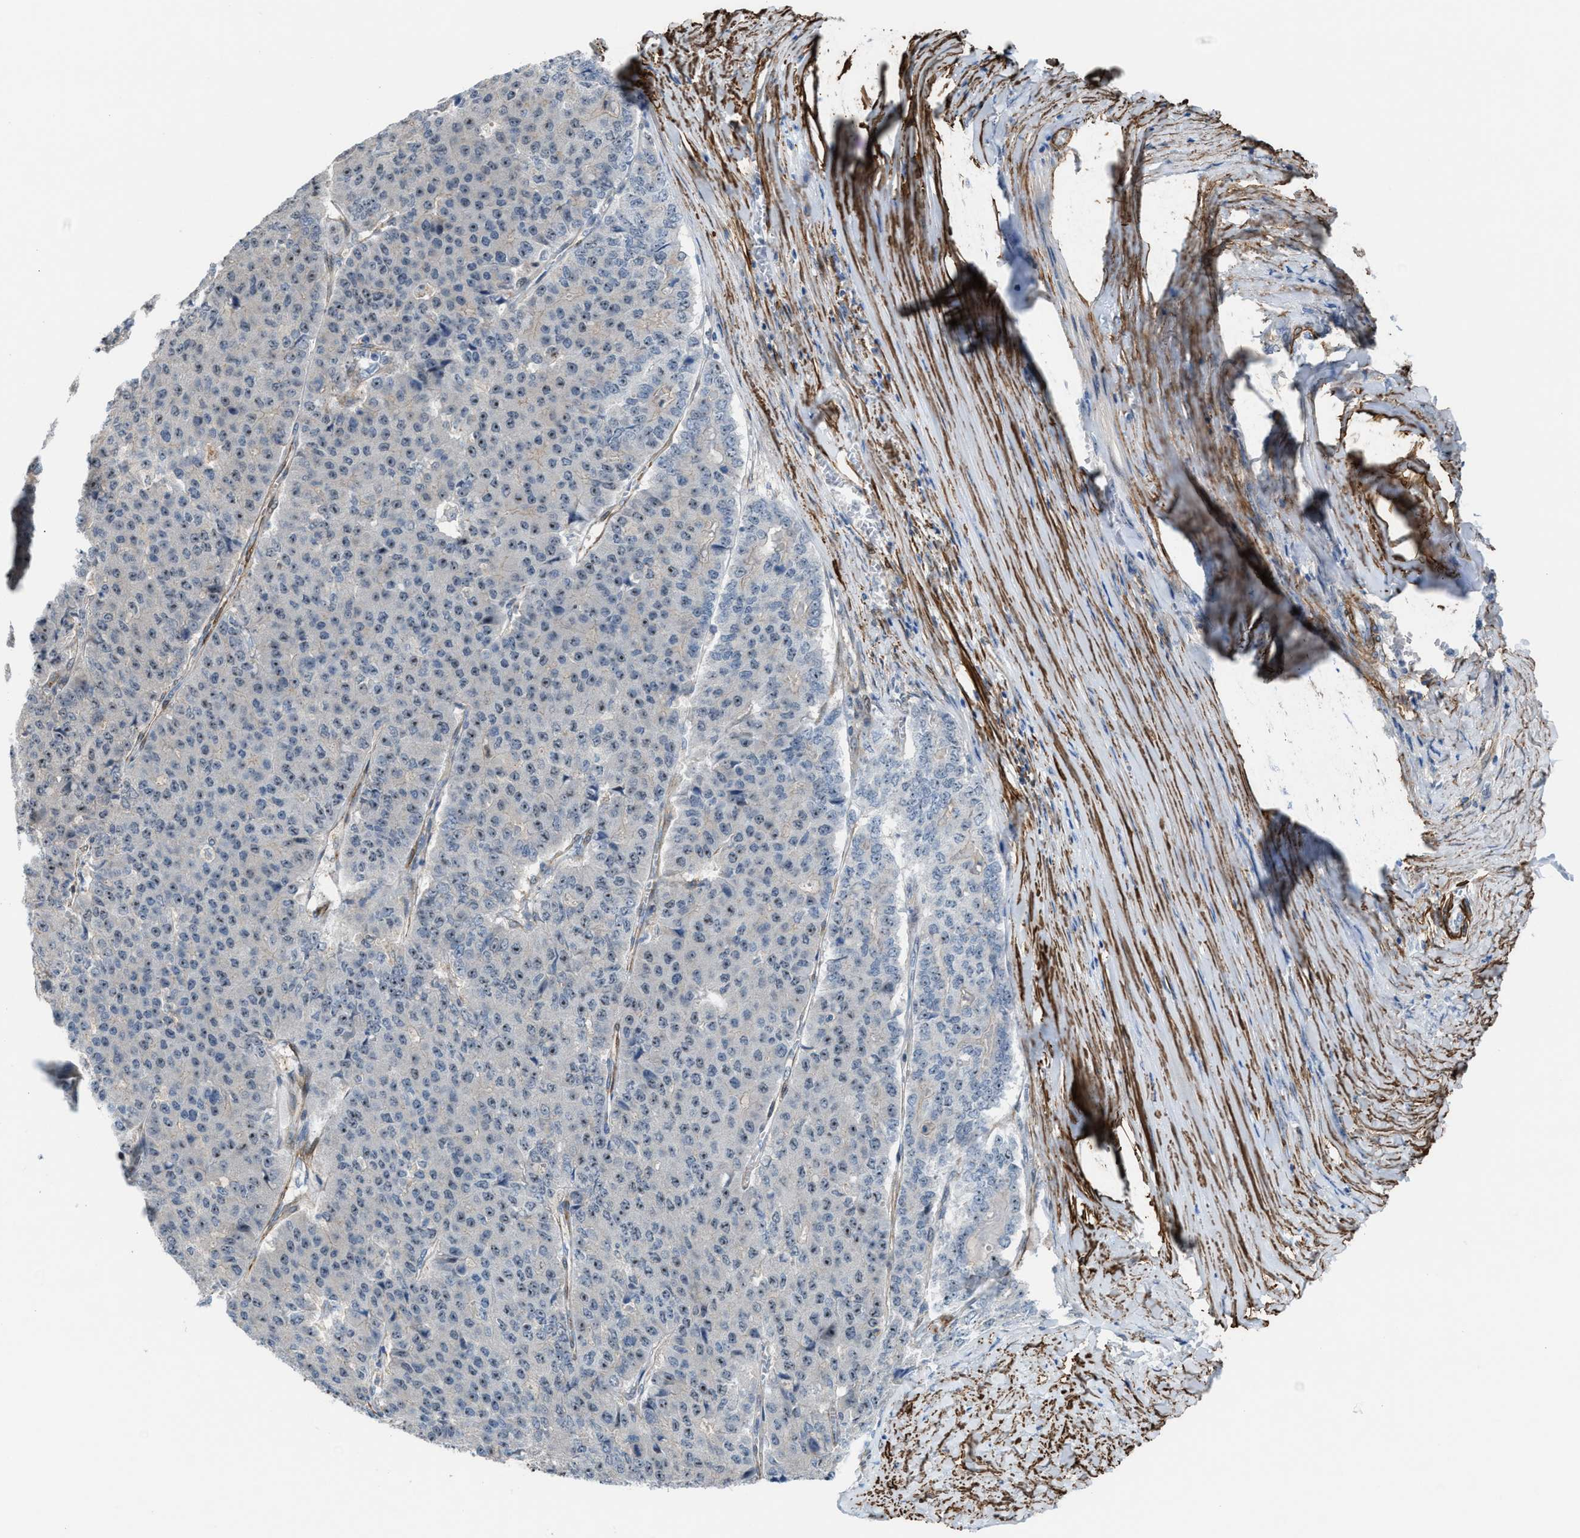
{"staining": {"intensity": "moderate", "quantity": ">75%", "location": "nuclear"}, "tissue": "pancreatic cancer", "cell_type": "Tumor cells", "image_type": "cancer", "snomed": [{"axis": "morphology", "description": "Adenocarcinoma, NOS"}, {"axis": "topography", "description": "Pancreas"}], "caption": "About >75% of tumor cells in human pancreatic cancer (adenocarcinoma) display moderate nuclear protein expression as visualized by brown immunohistochemical staining.", "gene": "NQO2", "patient": {"sex": "male", "age": 50}}